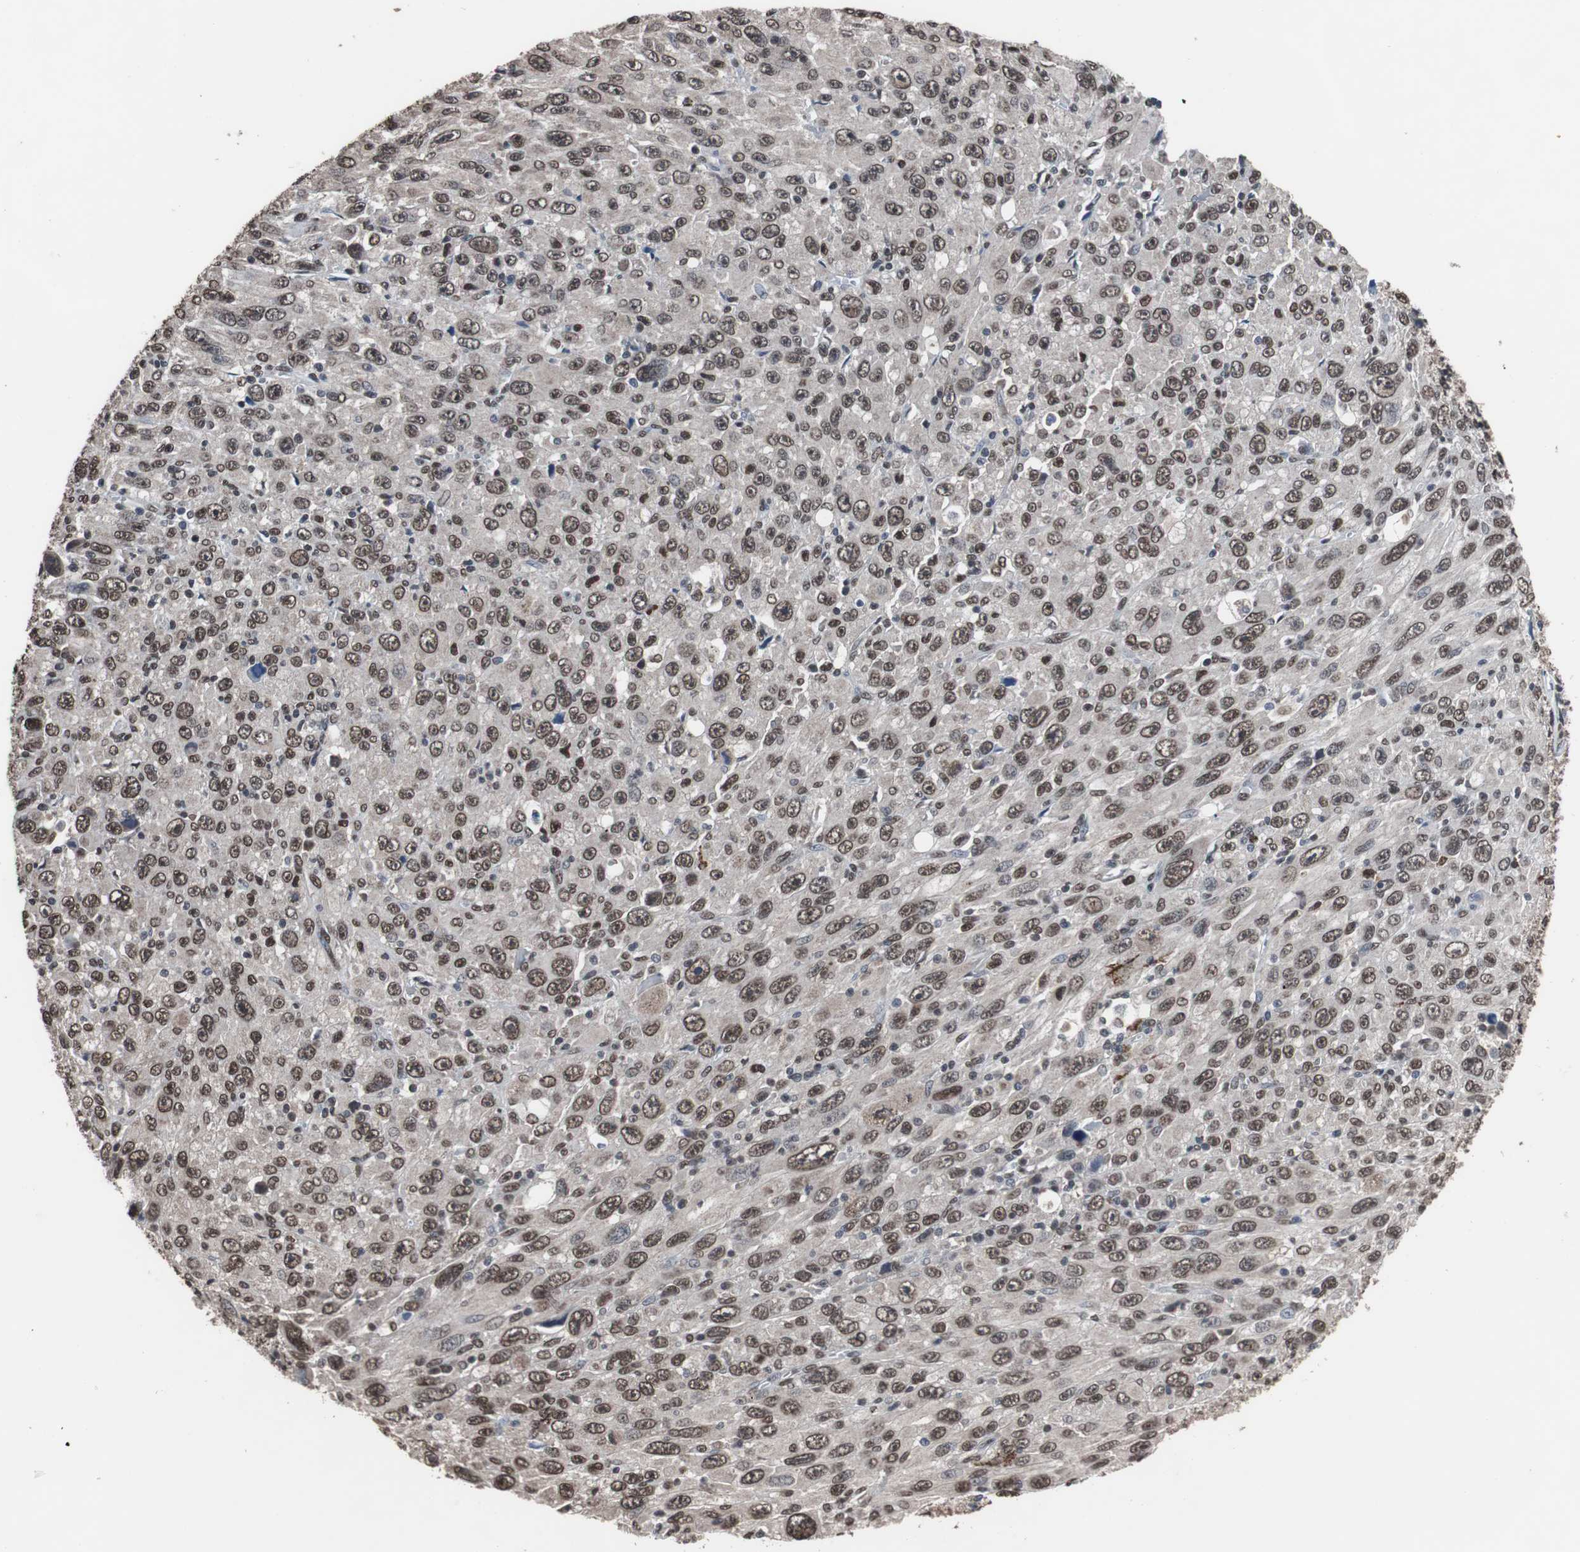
{"staining": {"intensity": "moderate", "quantity": ">75%", "location": "nuclear"}, "tissue": "melanoma", "cell_type": "Tumor cells", "image_type": "cancer", "snomed": [{"axis": "morphology", "description": "Malignant melanoma, Metastatic site"}, {"axis": "topography", "description": "Skin"}], "caption": "About >75% of tumor cells in melanoma show moderate nuclear protein expression as visualized by brown immunohistochemical staining.", "gene": "MED27", "patient": {"sex": "female", "age": 56}}